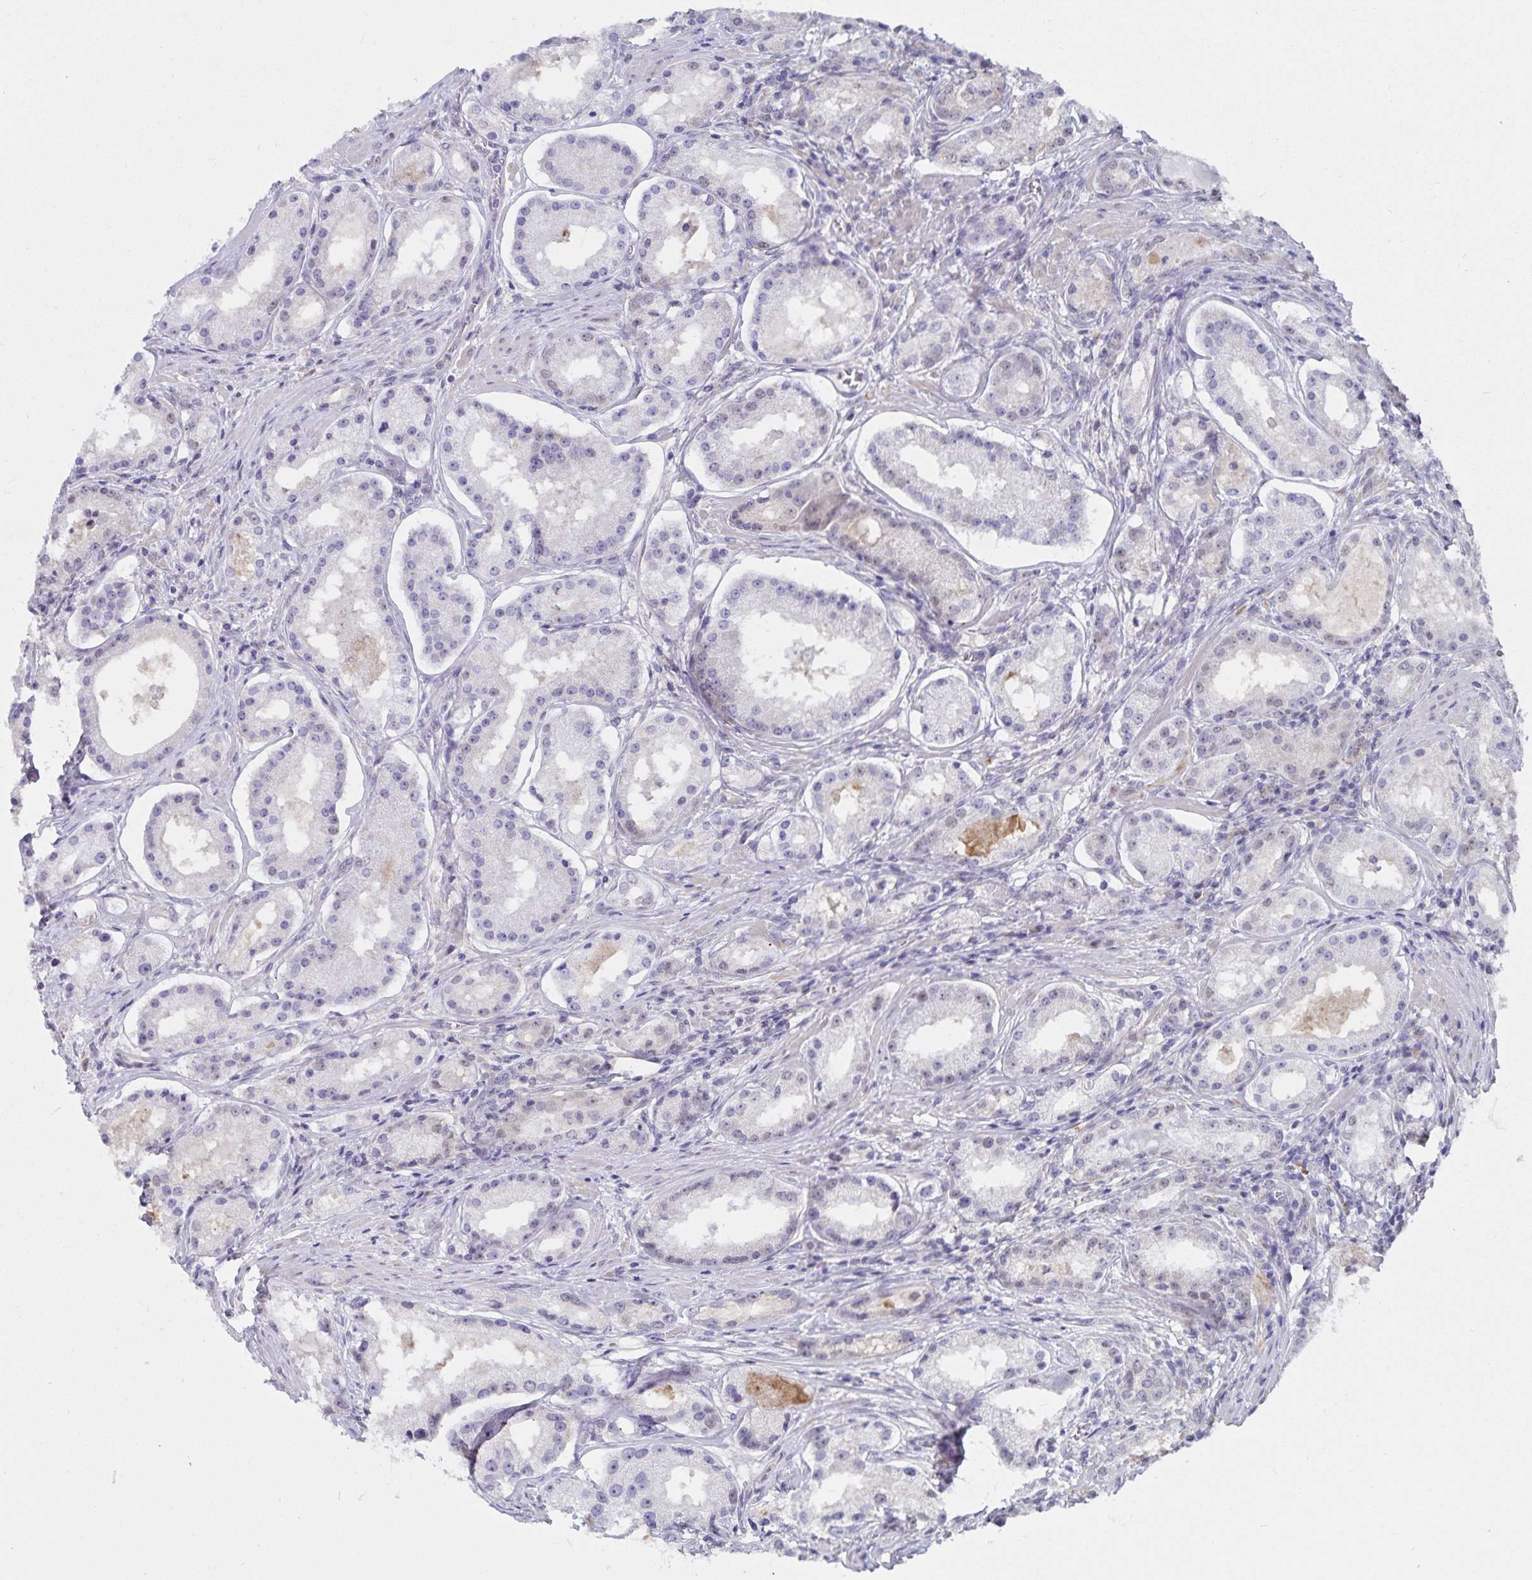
{"staining": {"intensity": "negative", "quantity": "none", "location": "none"}, "tissue": "prostate cancer", "cell_type": "Tumor cells", "image_type": "cancer", "snomed": [{"axis": "morphology", "description": "Adenocarcinoma, Low grade"}, {"axis": "topography", "description": "Prostate"}], "caption": "An immunohistochemistry photomicrograph of adenocarcinoma (low-grade) (prostate) is shown. There is no staining in tumor cells of adenocarcinoma (low-grade) (prostate).", "gene": "ATP2A2", "patient": {"sex": "male", "age": 57}}